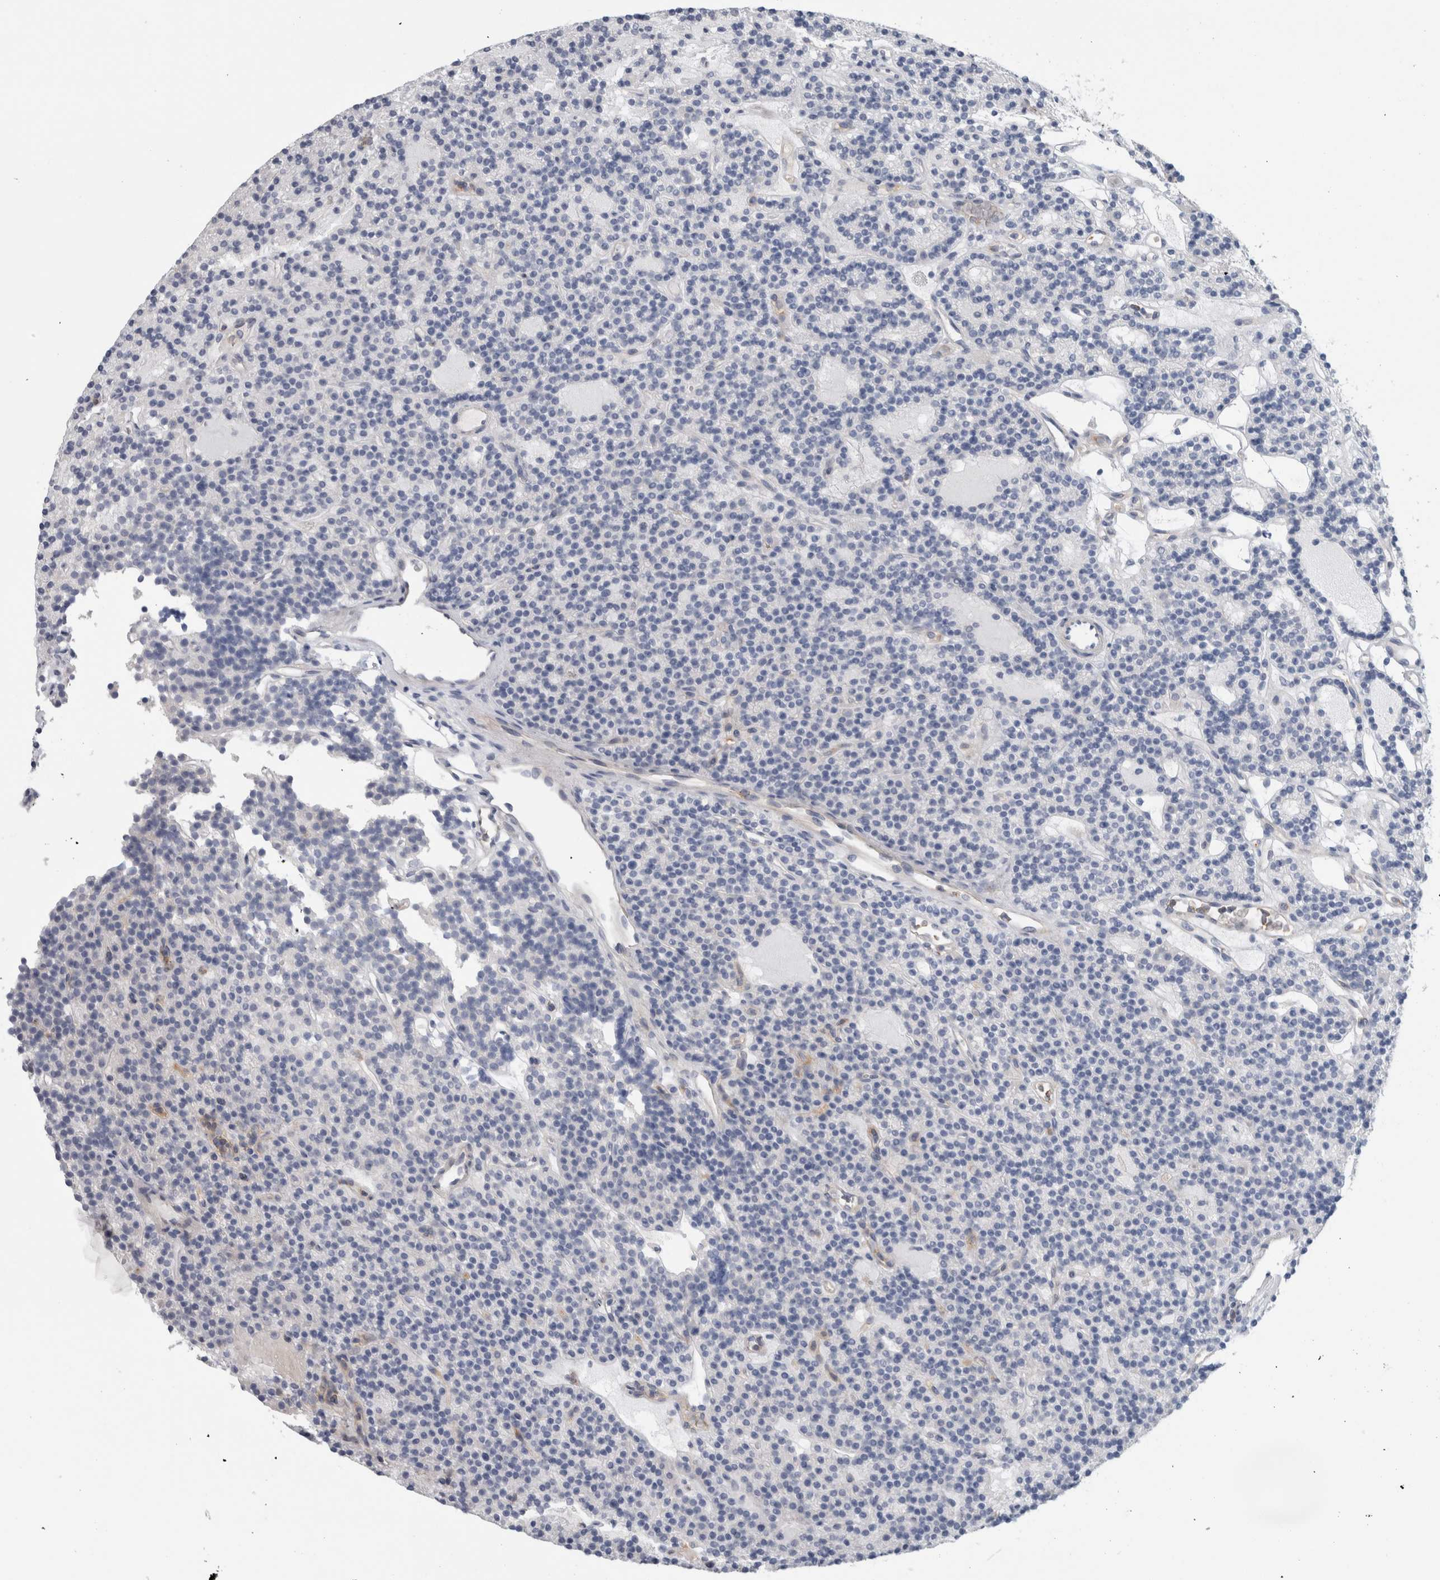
{"staining": {"intensity": "negative", "quantity": "none", "location": "none"}, "tissue": "parathyroid gland", "cell_type": "Glandular cells", "image_type": "normal", "snomed": [{"axis": "morphology", "description": "Normal tissue, NOS"}, {"axis": "topography", "description": "Parathyroid gland"}], "caption": "IHC photomicrograph of benign human parathyroid gland stained for a protein (brown), which exhibits no positivity in glandular cells. (Immunohistochemistry, brightfield microscopy, high magnification).", "gene": "CD55", "patient": {"sex": "male", "age": 75}}